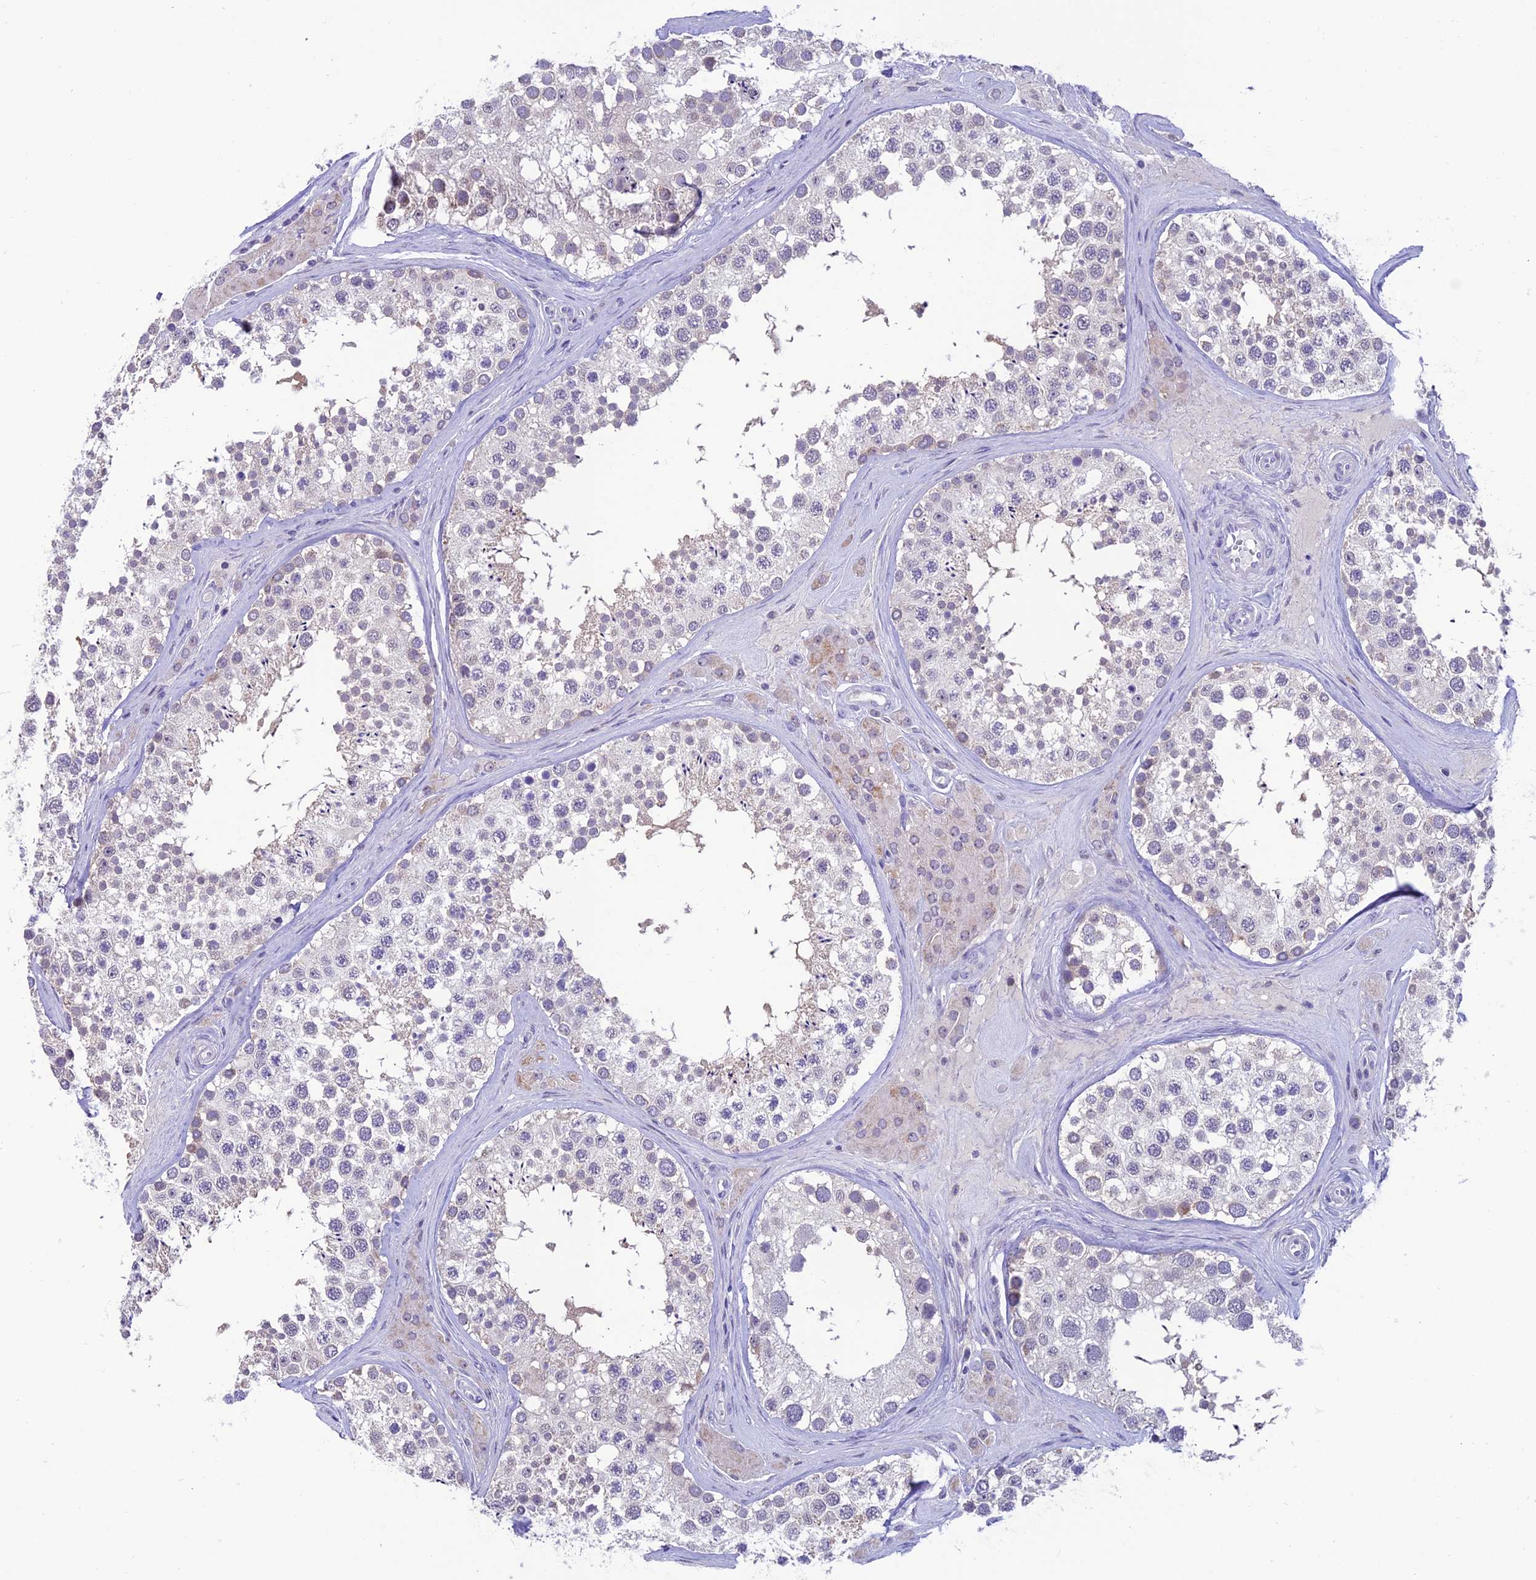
{"staining": {"intensity": "weak", "quantity": "<25%", "location": "cytoplasmic/membranous"}, "tissue": "testis", "cell_type": "Cells in seminiferous ducts", "image_type": "normal", "snomed": [{"axis": "morphology", "description": "Normal tissue, NOS"}, {"axis": "topography", "description": "Testis"}], "caption": "Immunohistochemistry (IHC) image of normal human testis stained for a protein (brown), which reveals no positivity in cells in seminiferous ducts.", "gene": "SLC10A1", "patient": {"sex": "male", "age": 46}}